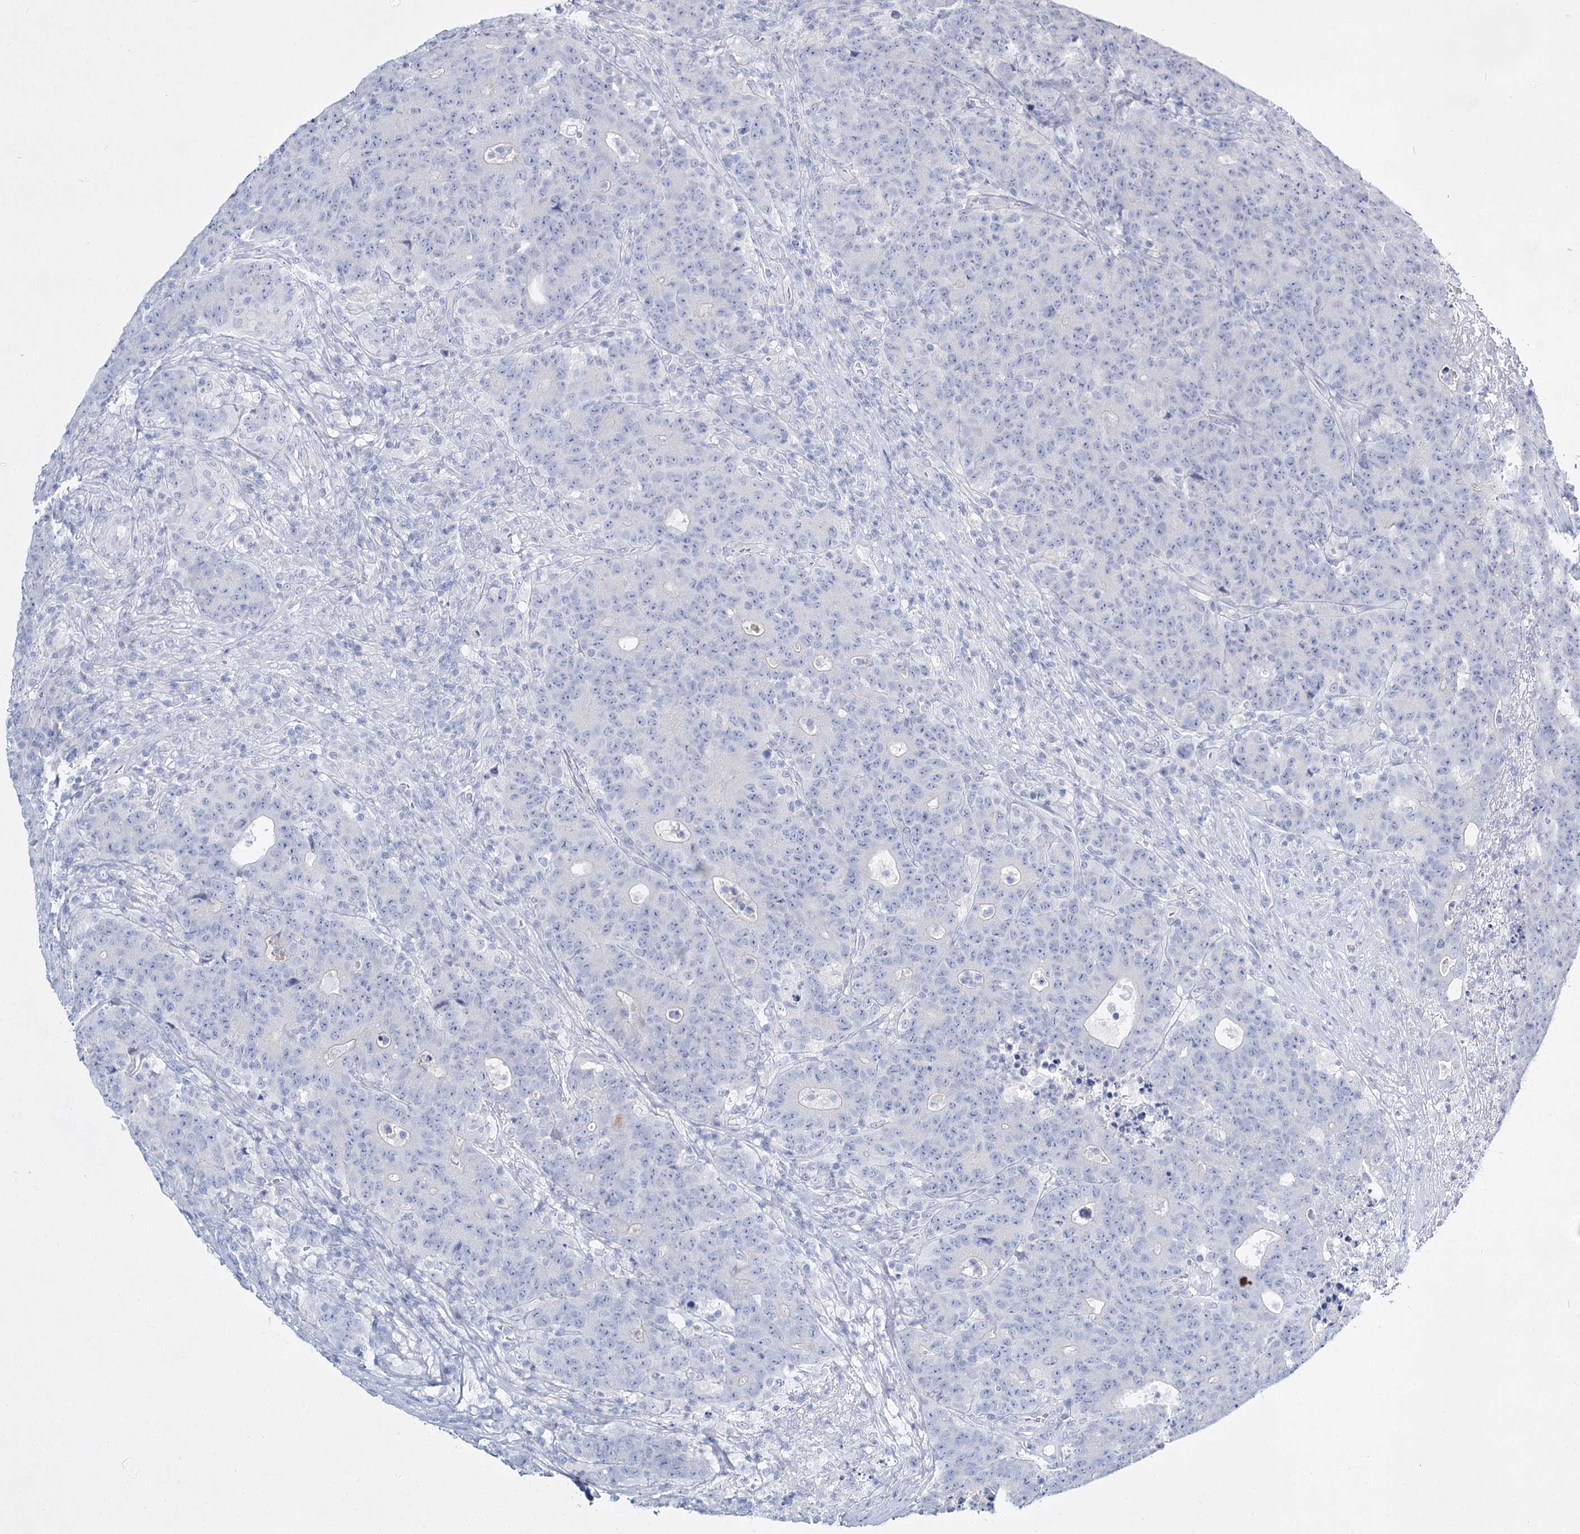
{"staining": {"intensity": "negative", "quantity": "none", "location": "none"}, "tissue": "colorectal cancer", "cell_type": "Tumor cells", "image_type": "cancer", "snomed": [{"axis": "morphology", "description": "Adenocarcinoma, NOS"}, {"axis": "topography", "description": "Colon"}], "caption": "High magnification brightfield microscopy of colorectal cancer stained with DAB (3,3'-diaminobenzidine) (brown) and counterstained with hematoxylin (blue): tumor cells show no significant staining.", "gene": "SLC17A2", "patient": {"sex": "female", "age": 75}}